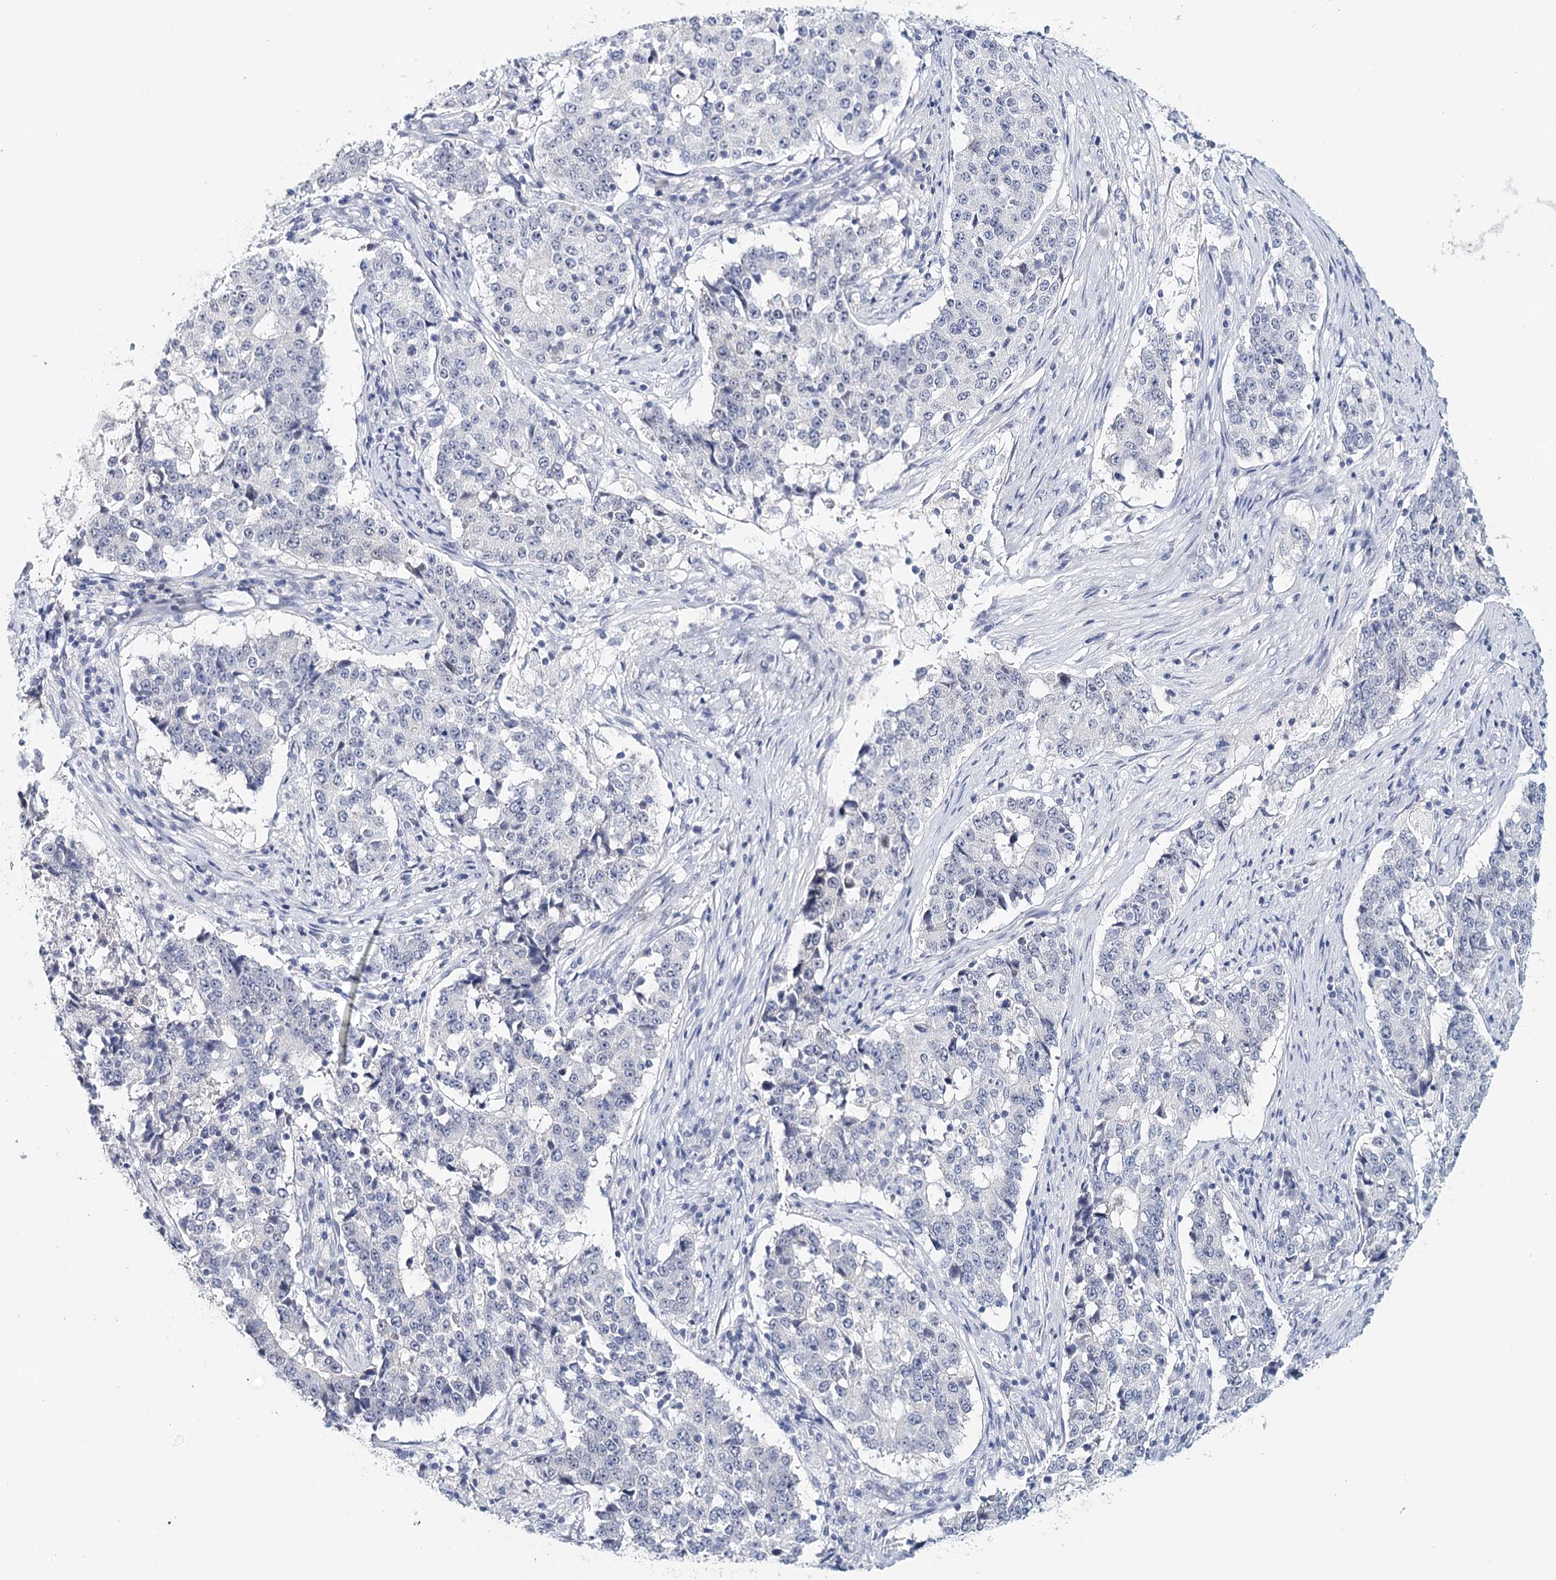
{"staining": {"intensity": "negative", "quantity": "none", "location": "none"}, "tissue": "stomach cancer", "cell_type": "Tumor cells", "image_type": "cancer", "snomed": [{"axis": "morphology", "description": "Adenocarcinoma, NOS"}, {"axis": "topography", "description": "Stomach"}], "caption": "Human adenocarcinoma (stomach) stained for a protein using immunohistochemistry exhibits no positivity in tumor cells.", "gene": "HSPA4L", "patient": {"sex": "male", "age": 59}}